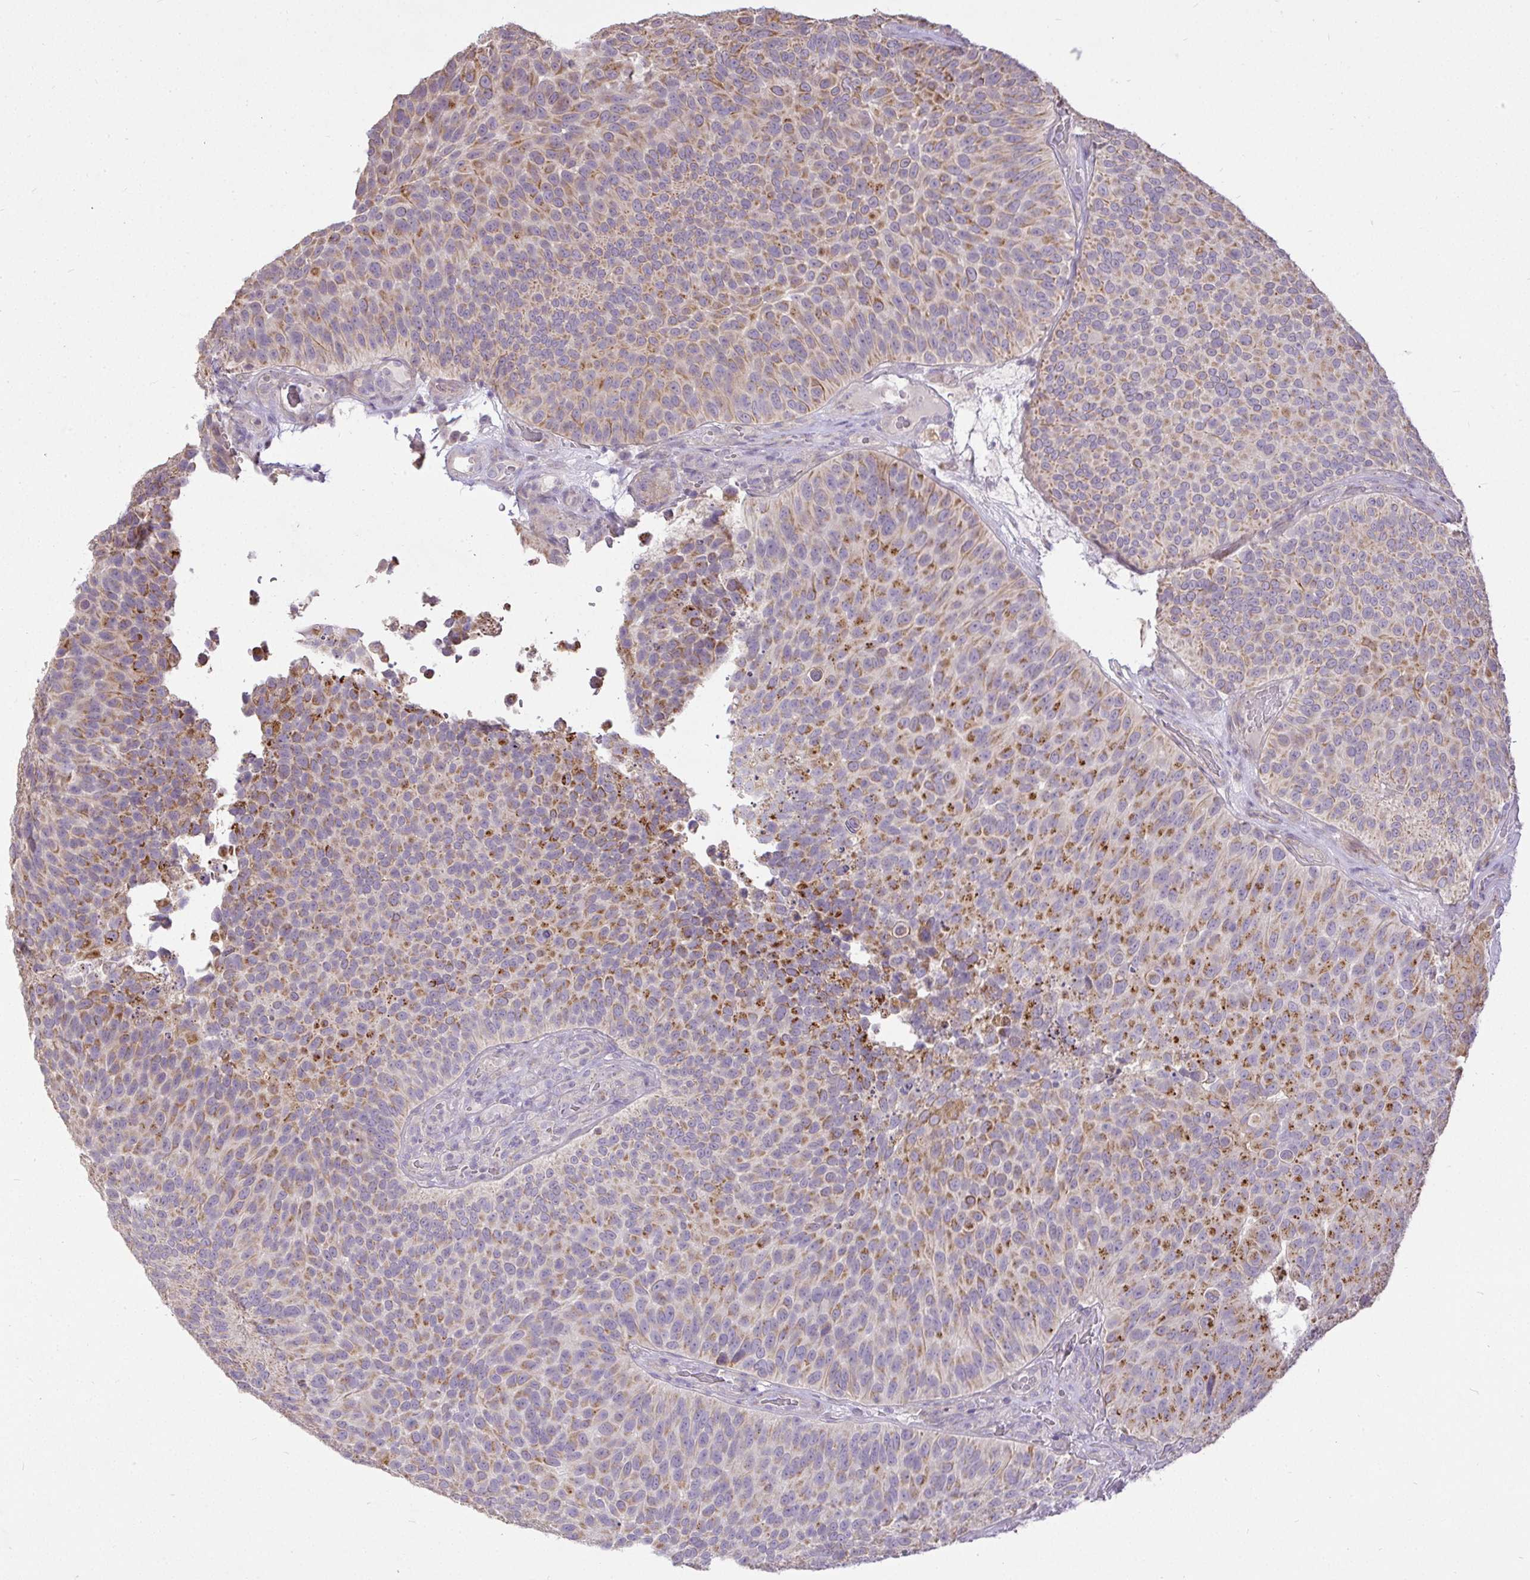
{"staining": {"intensity": "moderate", "quantity": ">75%", "location": "cytoplasmic/membranous"}, "tissue": "urothelial cancer", "cell_type": "Tumor cells", "image_type": "cancer", "snomed": [{"axis": "morphology", "description": "Urothelial carcinoma, Low grade"}, {"axis": "topography", "description": "Urinary bladder"}], "caption": "Urothelial carcinoma (low-grade) was stained to show a protein in brown. There is medium levels of moderate cytoplasmic/membranous expression in about >75% of tumor cells.", "gene": "STRIP1", "patient": {"sex": "male", "age": 76}}